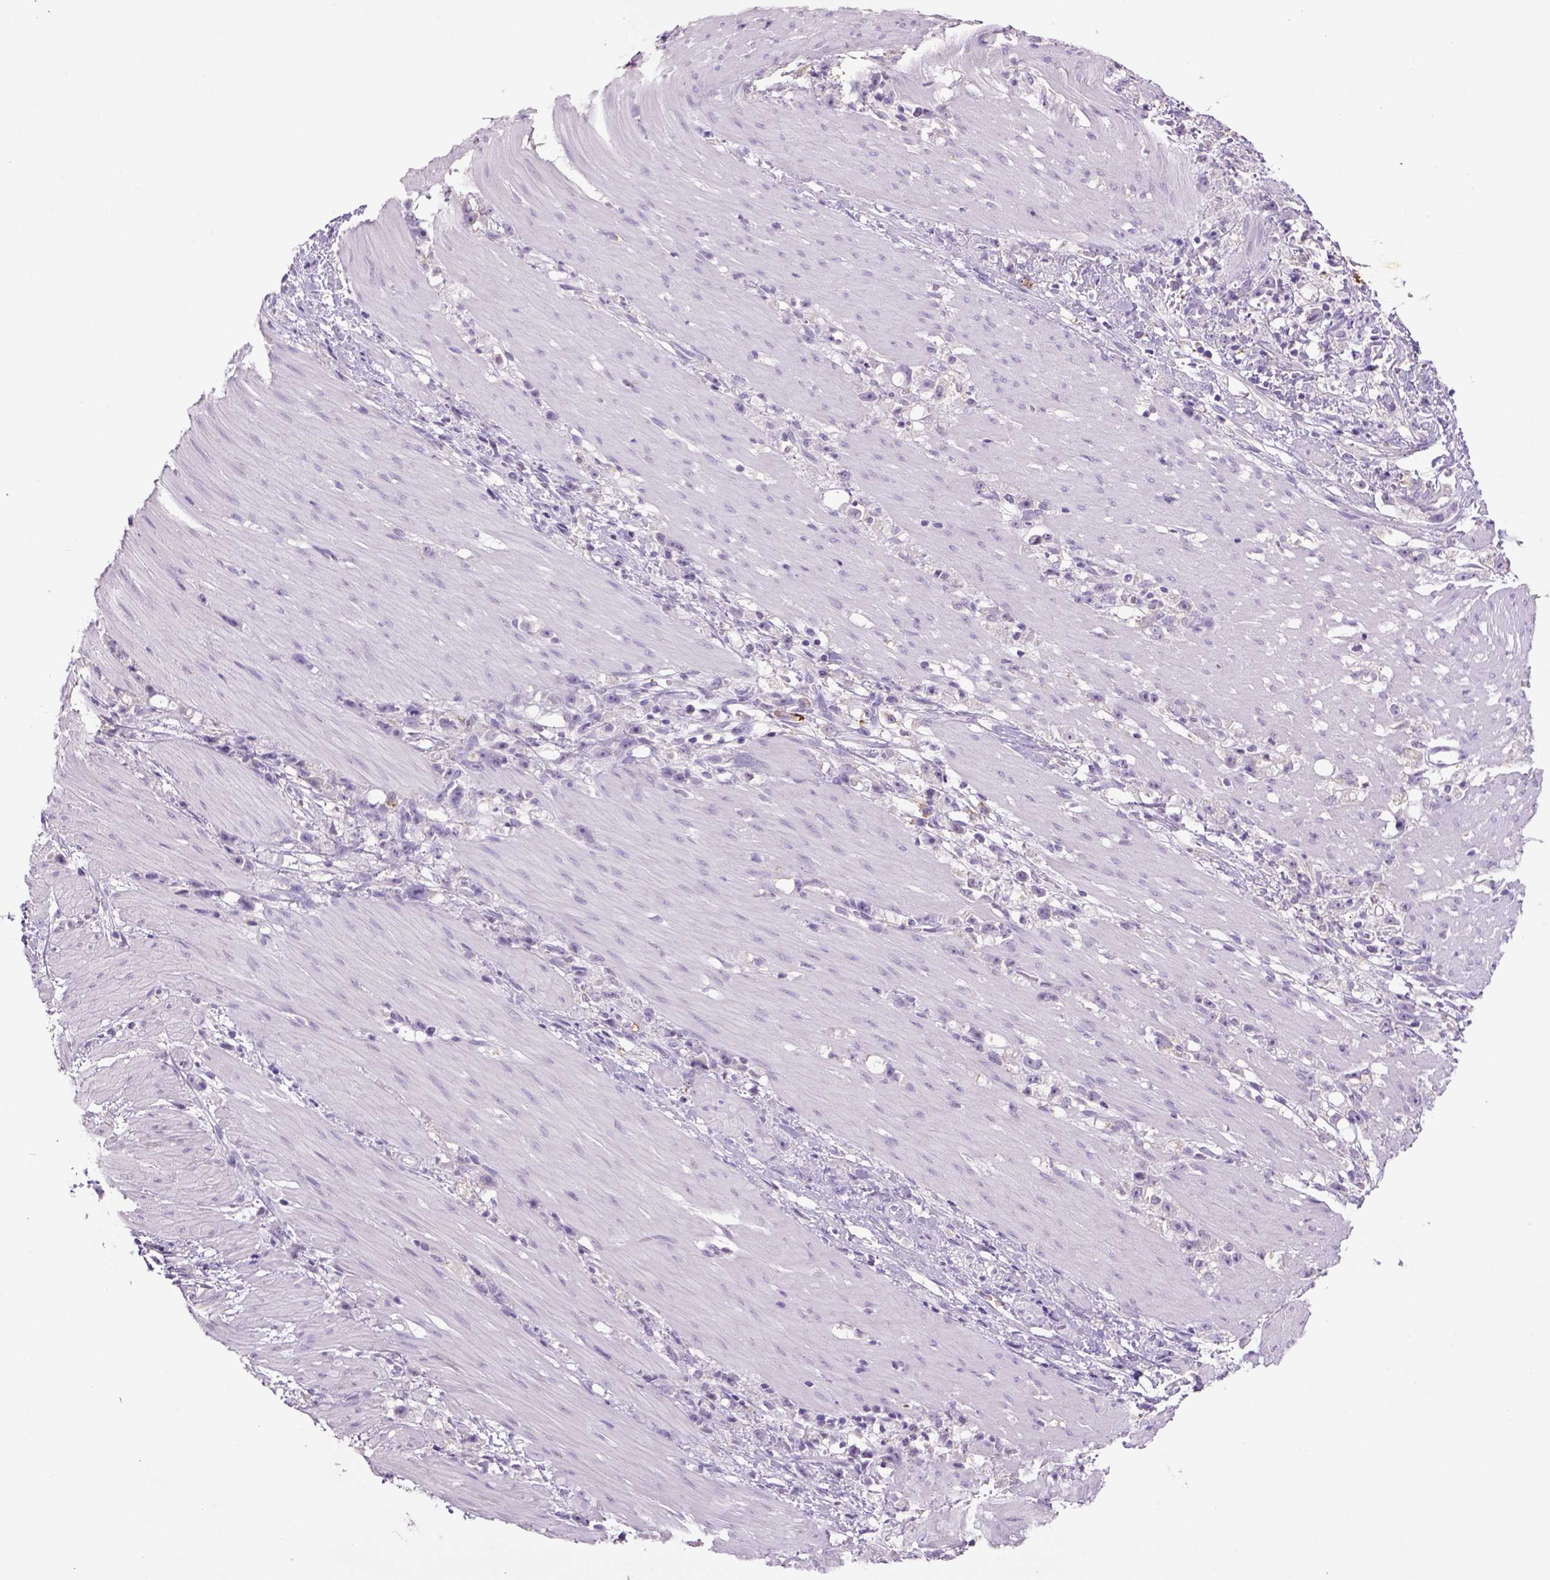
{"staining": {"intensity": "negative", "quantity": "none", "location": "none"}, "tissue": "stomach cancer", "cell_type": "Tumor cells", "image_type": "cancer", "snomed": [{"axis": "morphology", "description": "Adenocarcinoma, NOS"}, {"axis": "topography", "description": "Stomach"}], "caption": "The image displays no staining of tumor cells in stomach cancer.", "gene": "NAALAD2", "patient": {"sex": "female", "age": 59}}